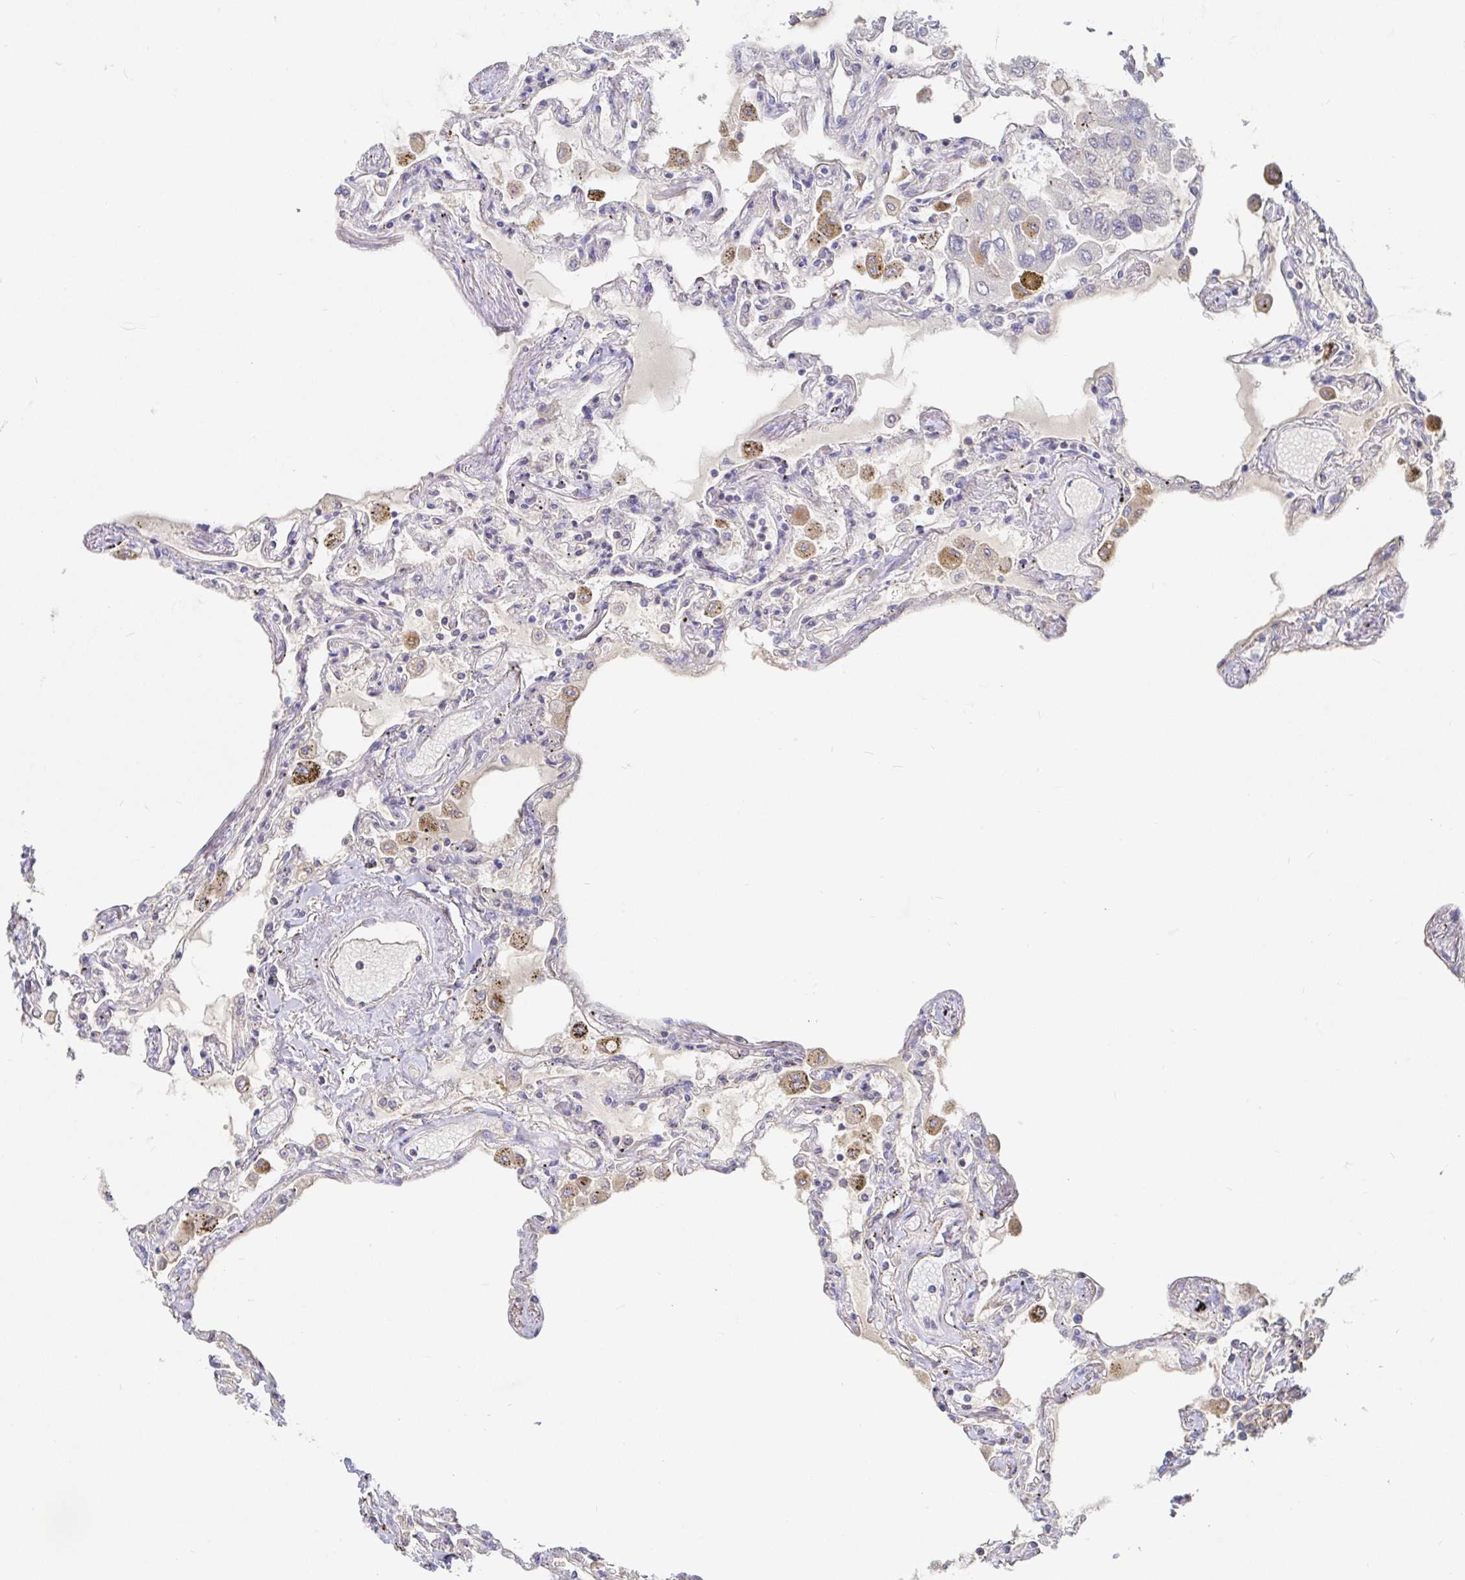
{"staining": {"intensity": "moderate", "quantity": "<25%", "location": "cytoplasmic/membranous"}, "tissue": "lung", "cell_type": "Alveolar cells", "image_type": "normal", "snomed": [{"axis": "morphology", "description": "Normal tissue, NOS"}, {"axis": "morphology", "description": "Adenocarcinoma, NOS"}, {"axis": "topography", "description": "Cartilage tissue"}, {"axis": "topography", "description": "Lung"}], "caption": "DAB immunohistochemical staining of normal human lung demonstrates moderate cytoplasmic/membranous protein expression in approximately <25% of alveolar cells. (IHC, brightfield microscopy, high magnification).", "gene": "IRAK2", "patient": {"sex": "female", "age": 67}}